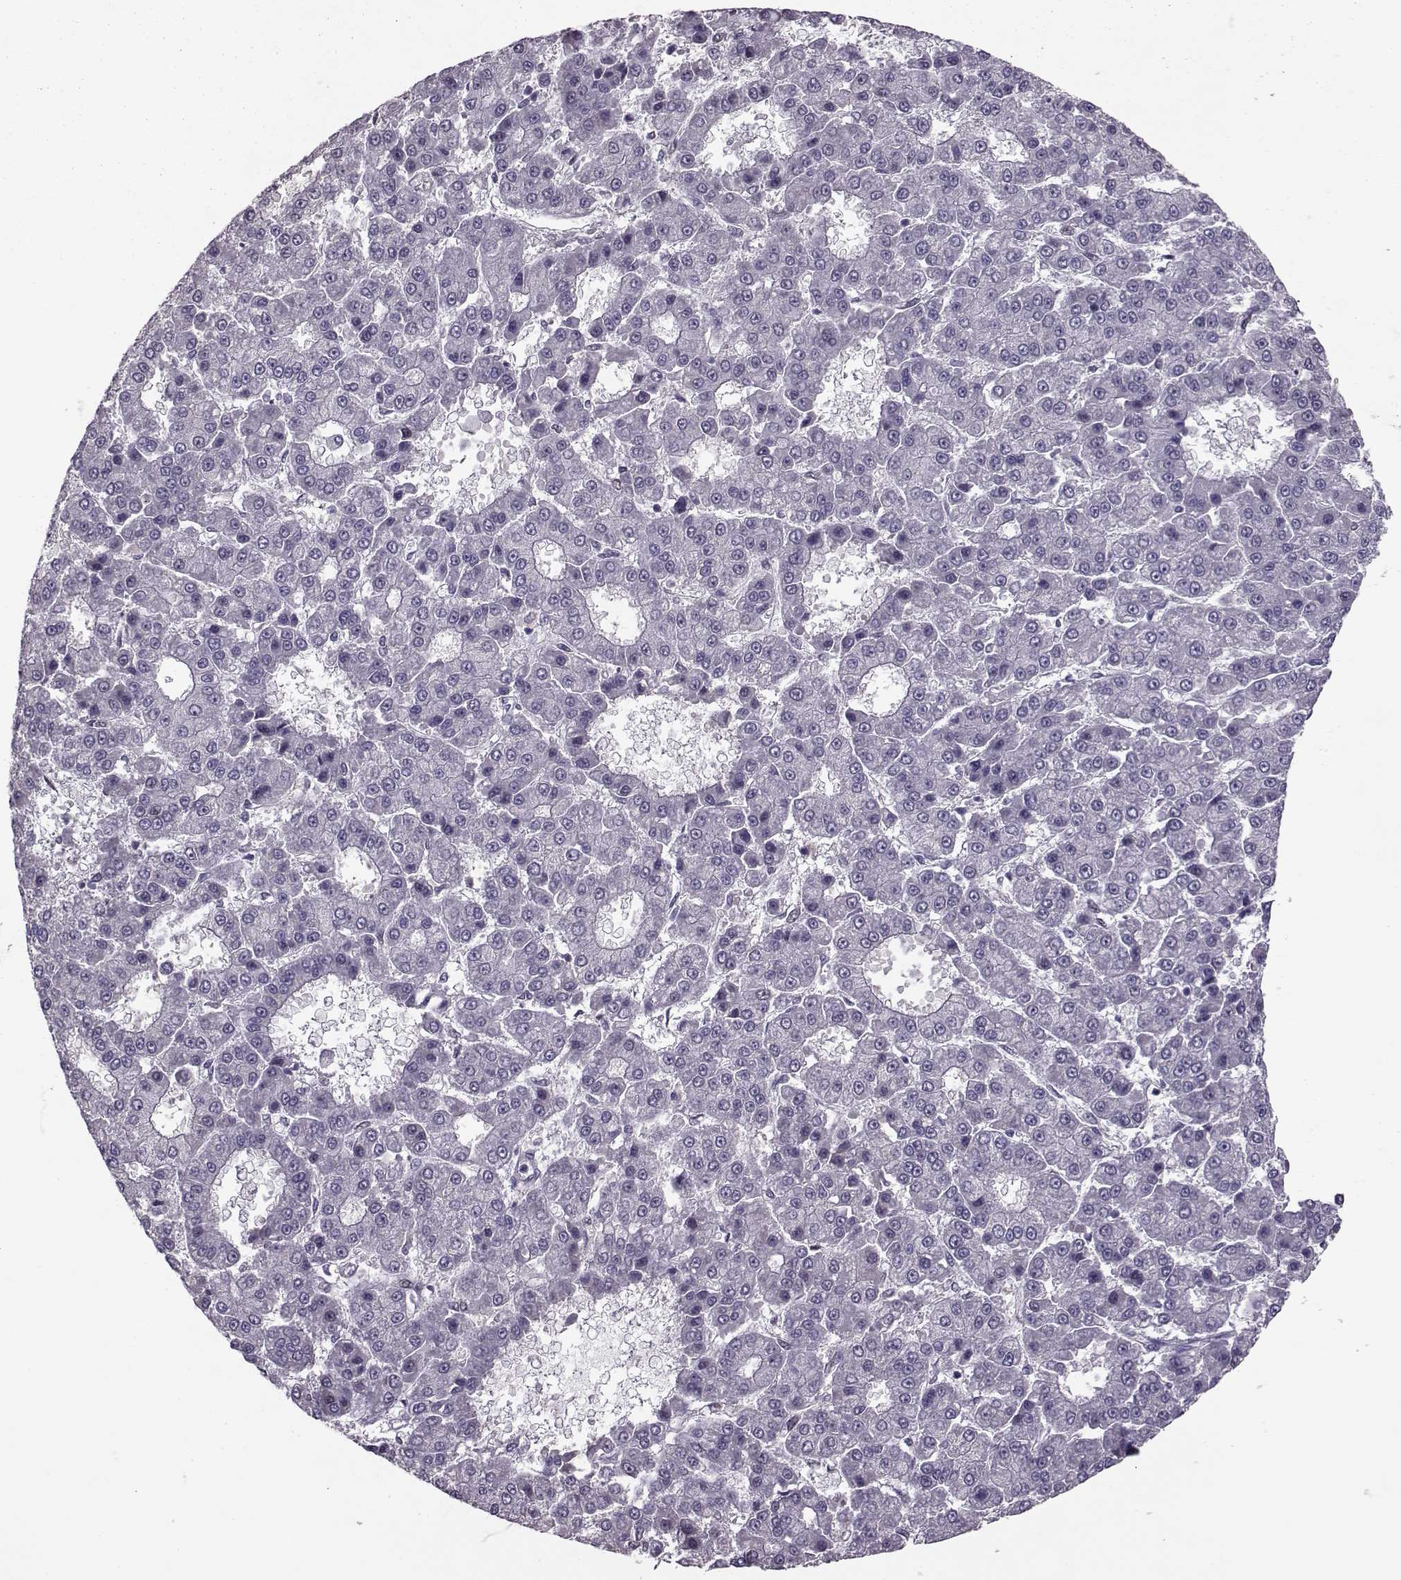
{"staining": {"intensity": "negative", "quantity": "none", "location": "none"}, "tissue": "liver cancer", "cell_type": "Tumor cells", "image_type": "cancer", "snomed": [{"axis": "morphology", "description": "Carcinoma, Hepatocellular, NOS"}, {"axis": "topography", "description": "Liver"}], "caption": "Tumor cells are negative for protein expression in human liver hepatocellular carcinoma. Nuclei are stained in blue.", "gene": "CDK4", "patient": {"sex": "male", "age": 70}}